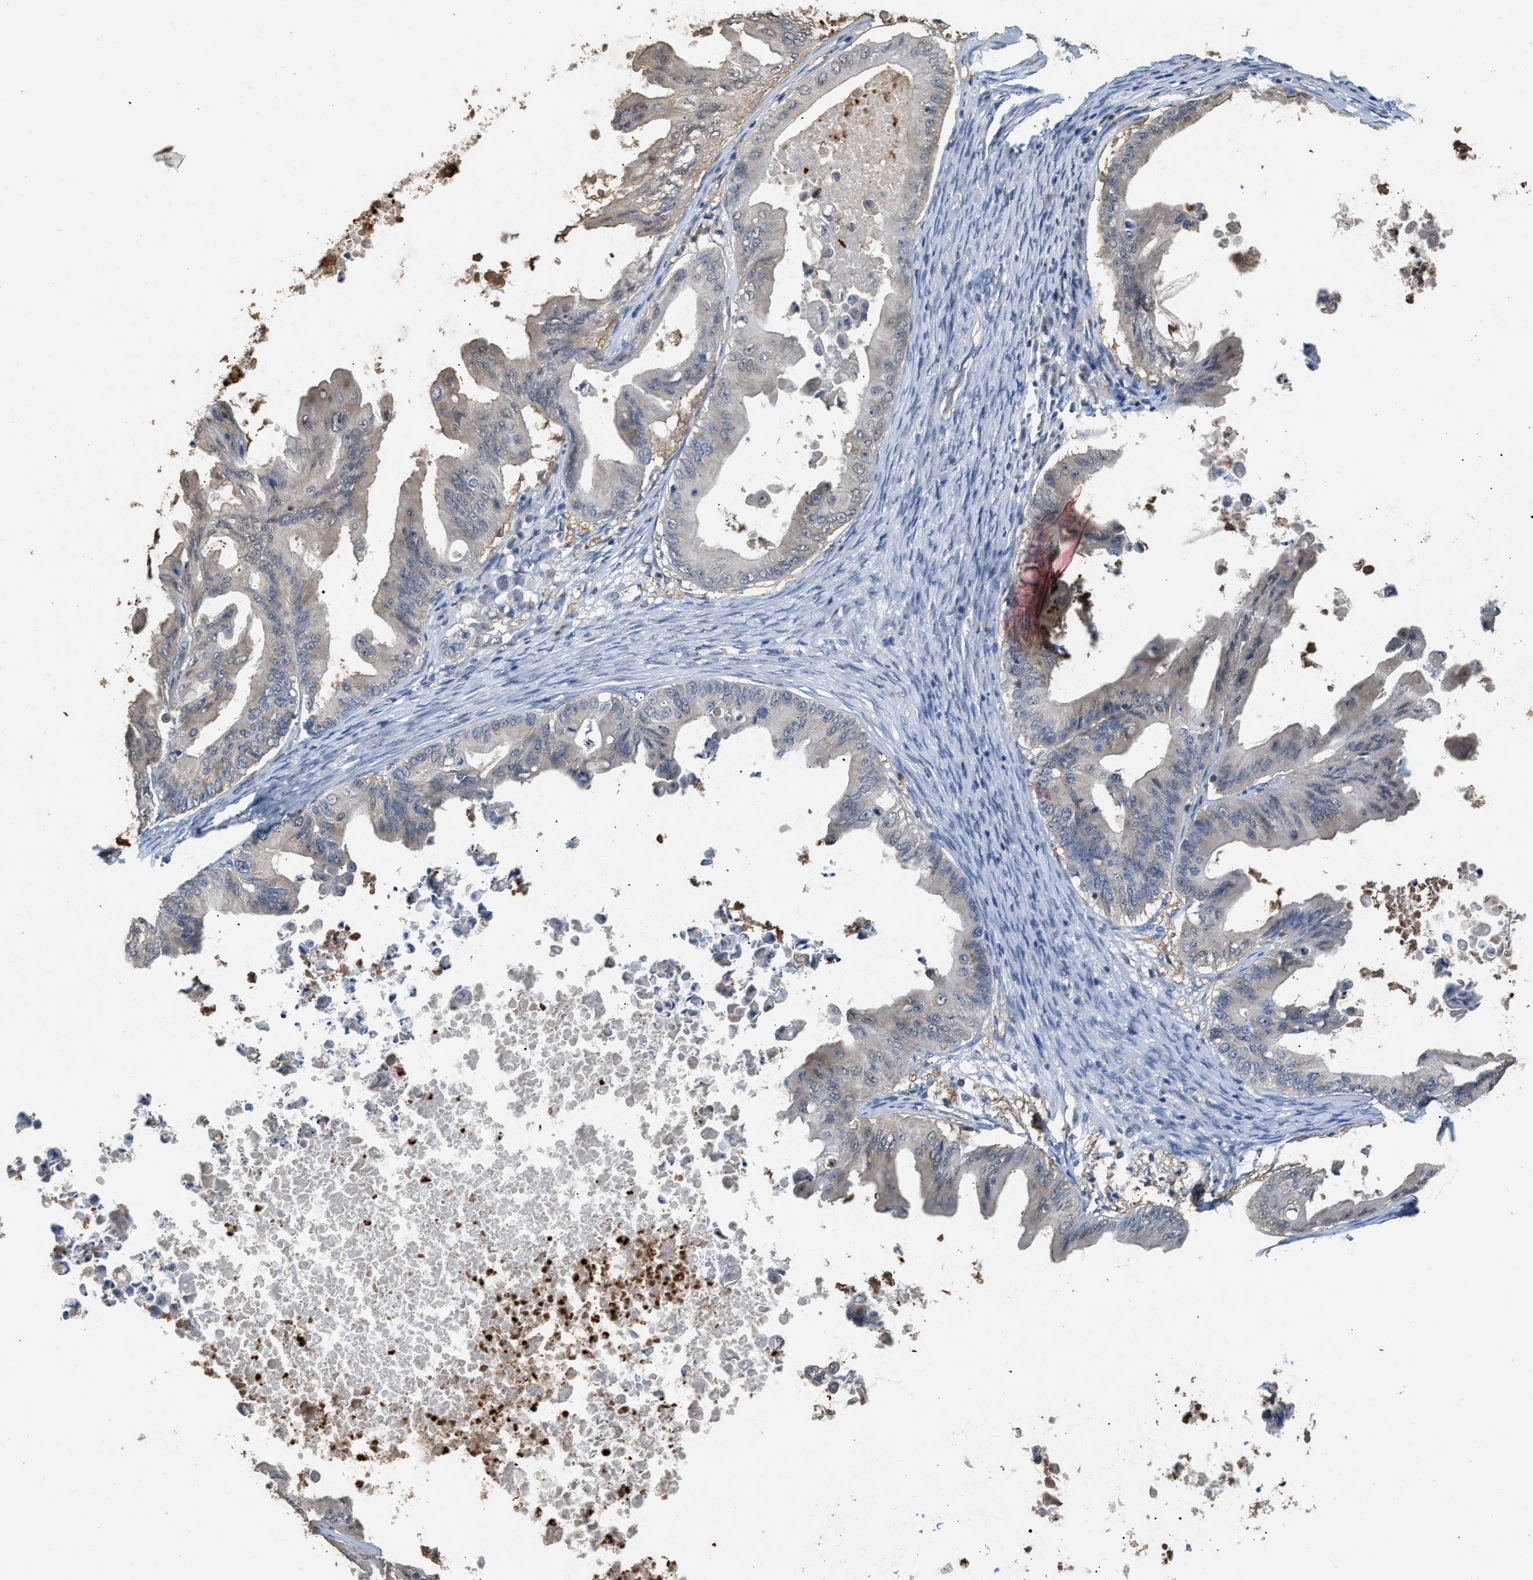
{"staining": {"intensity": "negative", "quantity": "none", "location": "none"}, "tissue": "ovarian cancer", "cell_type": "Tumor cells", "image_type": "cancer", "snomed": [{"axis": "morphology", "description": "Cystadenocarcinoma, mucinous, NOS"}, {"axis": "topography", "description": "Ovary"}], "caption": "Protein analysis of ovarian cancer (mucinous cystadenocarcinoma) displays no significant expression in tumor cells. (Brightfield microscopy of DAB immunohistochemistry at high magnification).", "gene": "CHUK", "patient": {"sex": "female", "age": 37}}